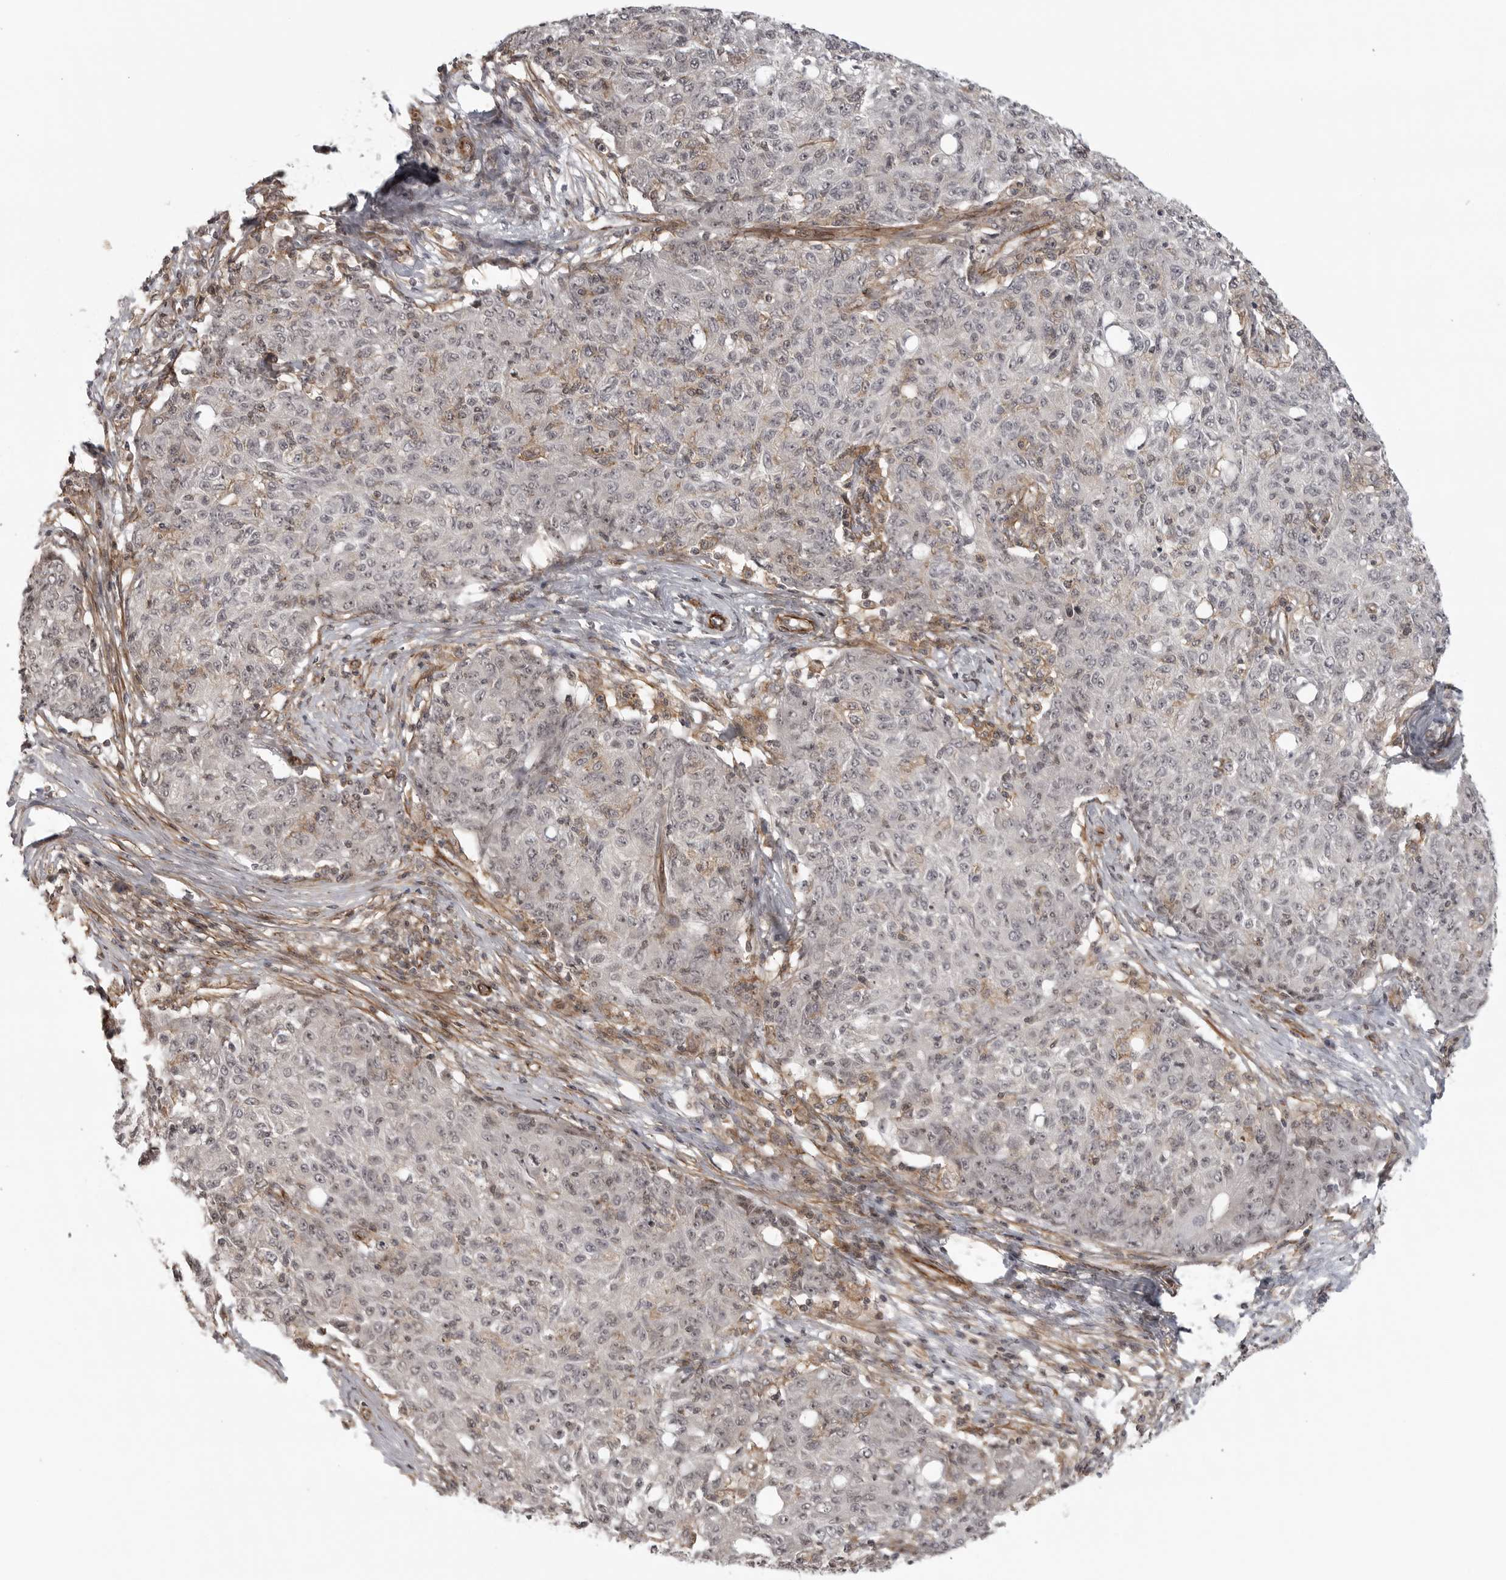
{"staining": {"intensity": "weak", "quantity": "<25%", "location": "nuclear"}, "tissue": "ovarian cancer", "cell_type": "Tumor cells", "image_type": "cancer", "snomed": [{"axis": "morphology", "description": "Carcinoma, endometroid"}, {"axis": "topography", "description": "Ovary"}], "caption": "Human ovarian cancer (endometroid carcinoma) stained for a protein using IHC reveals no expression in tumor cells.", "gene": "TUT4", "patient": {"sex": "female", "age": 42}}